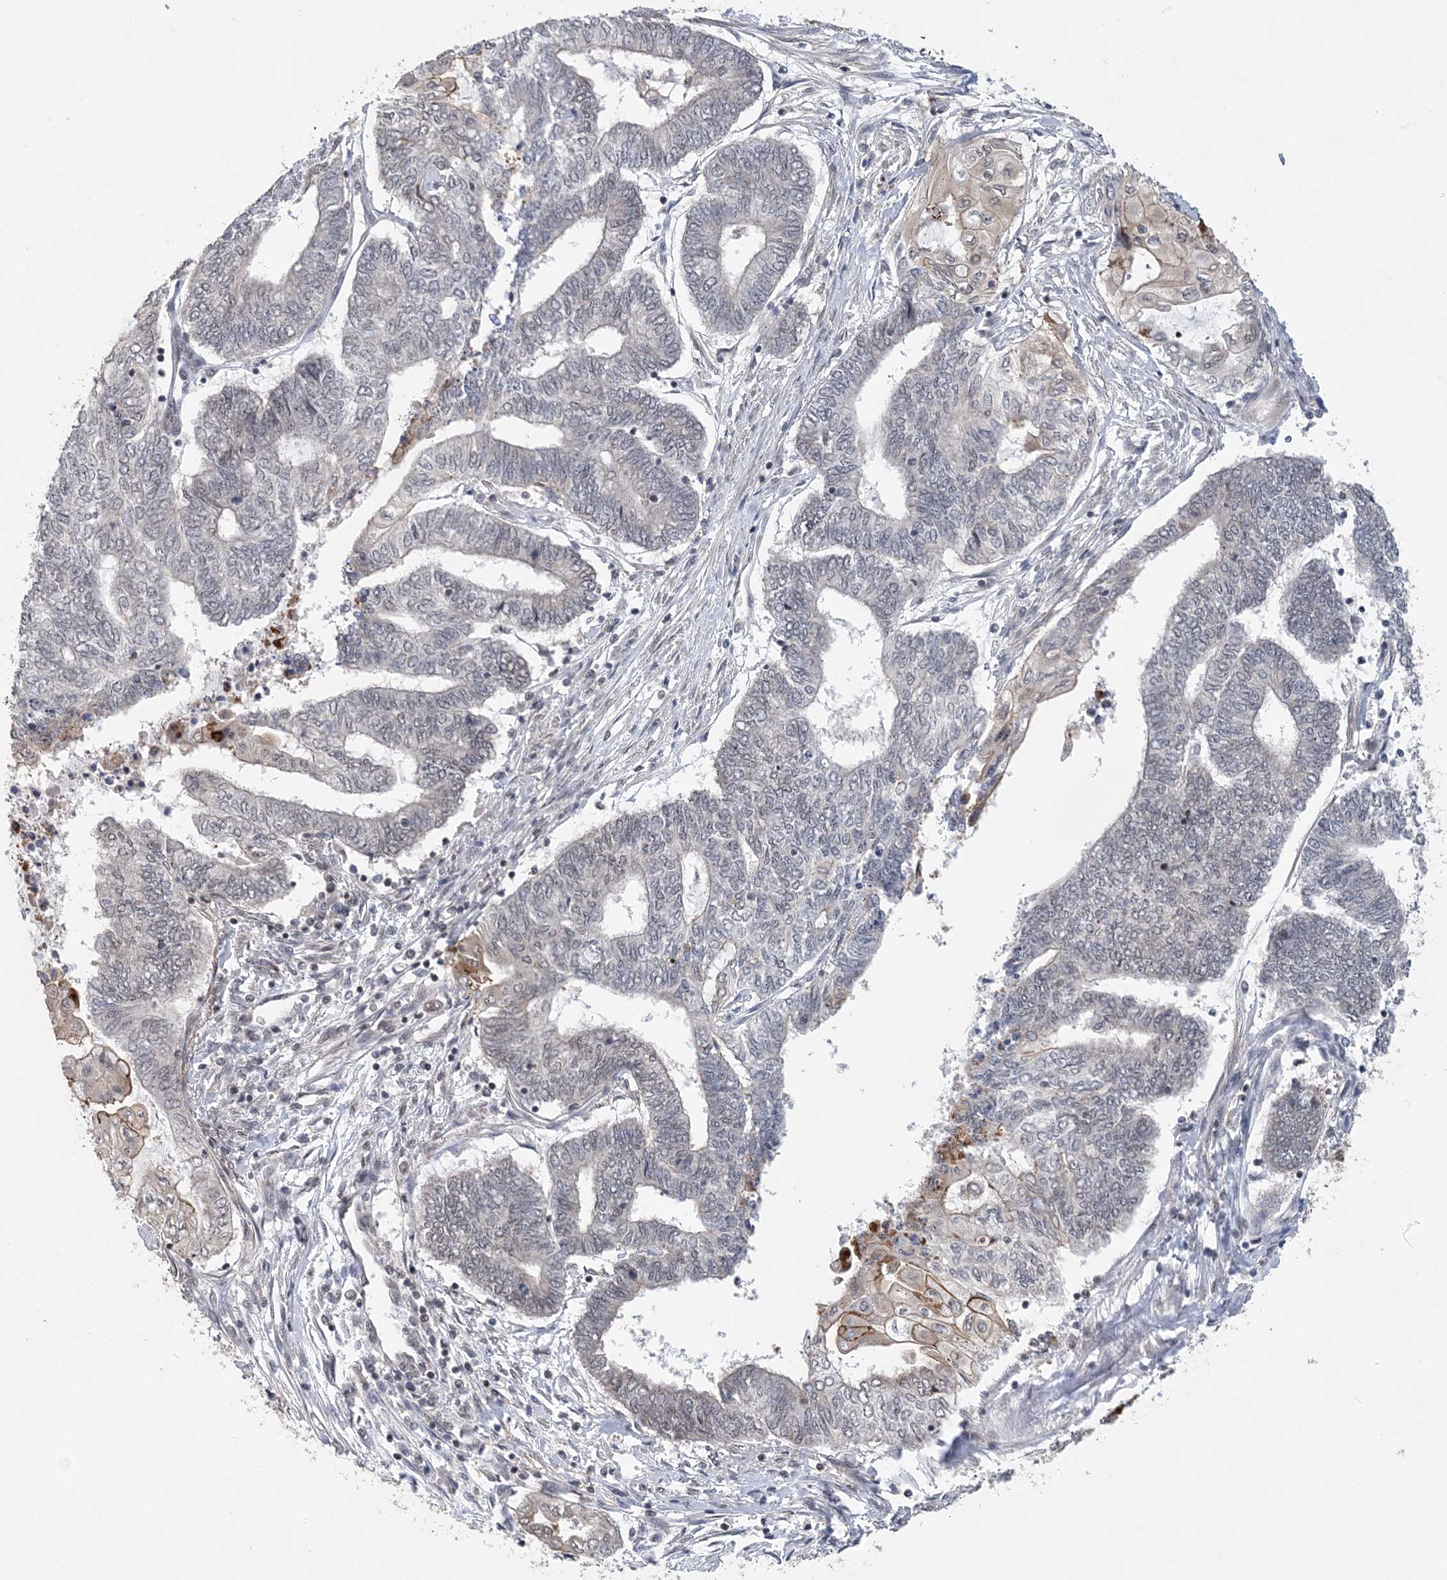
{"staining": {"intensity": "moderate", "quantity": "<25%", "location": "cytoplasmic/membranous,nuclear"}, "tissue": "endometrial cancer", "cell_type": "Tumor cells", "image_type": "cancer", "snomed": [{"axis": "morphology", "description": "Adenocarcinoma, NOS"}, {"axis": "topography", "description": "Uterus"}, {"axis": "topography", "description": "Endometrium"}], "caption": "Adenocarcinoma (endometrial) stained for a protein displays moderate cytoplasmic/membranous and nuclear positivity in tumor cells. (DAB (3,3'-diaminobenzidine) IHC with brightfield microscopy, high magnification).", "gene": "CCDC152", "patient": {"sex": "female", "age": 70}}